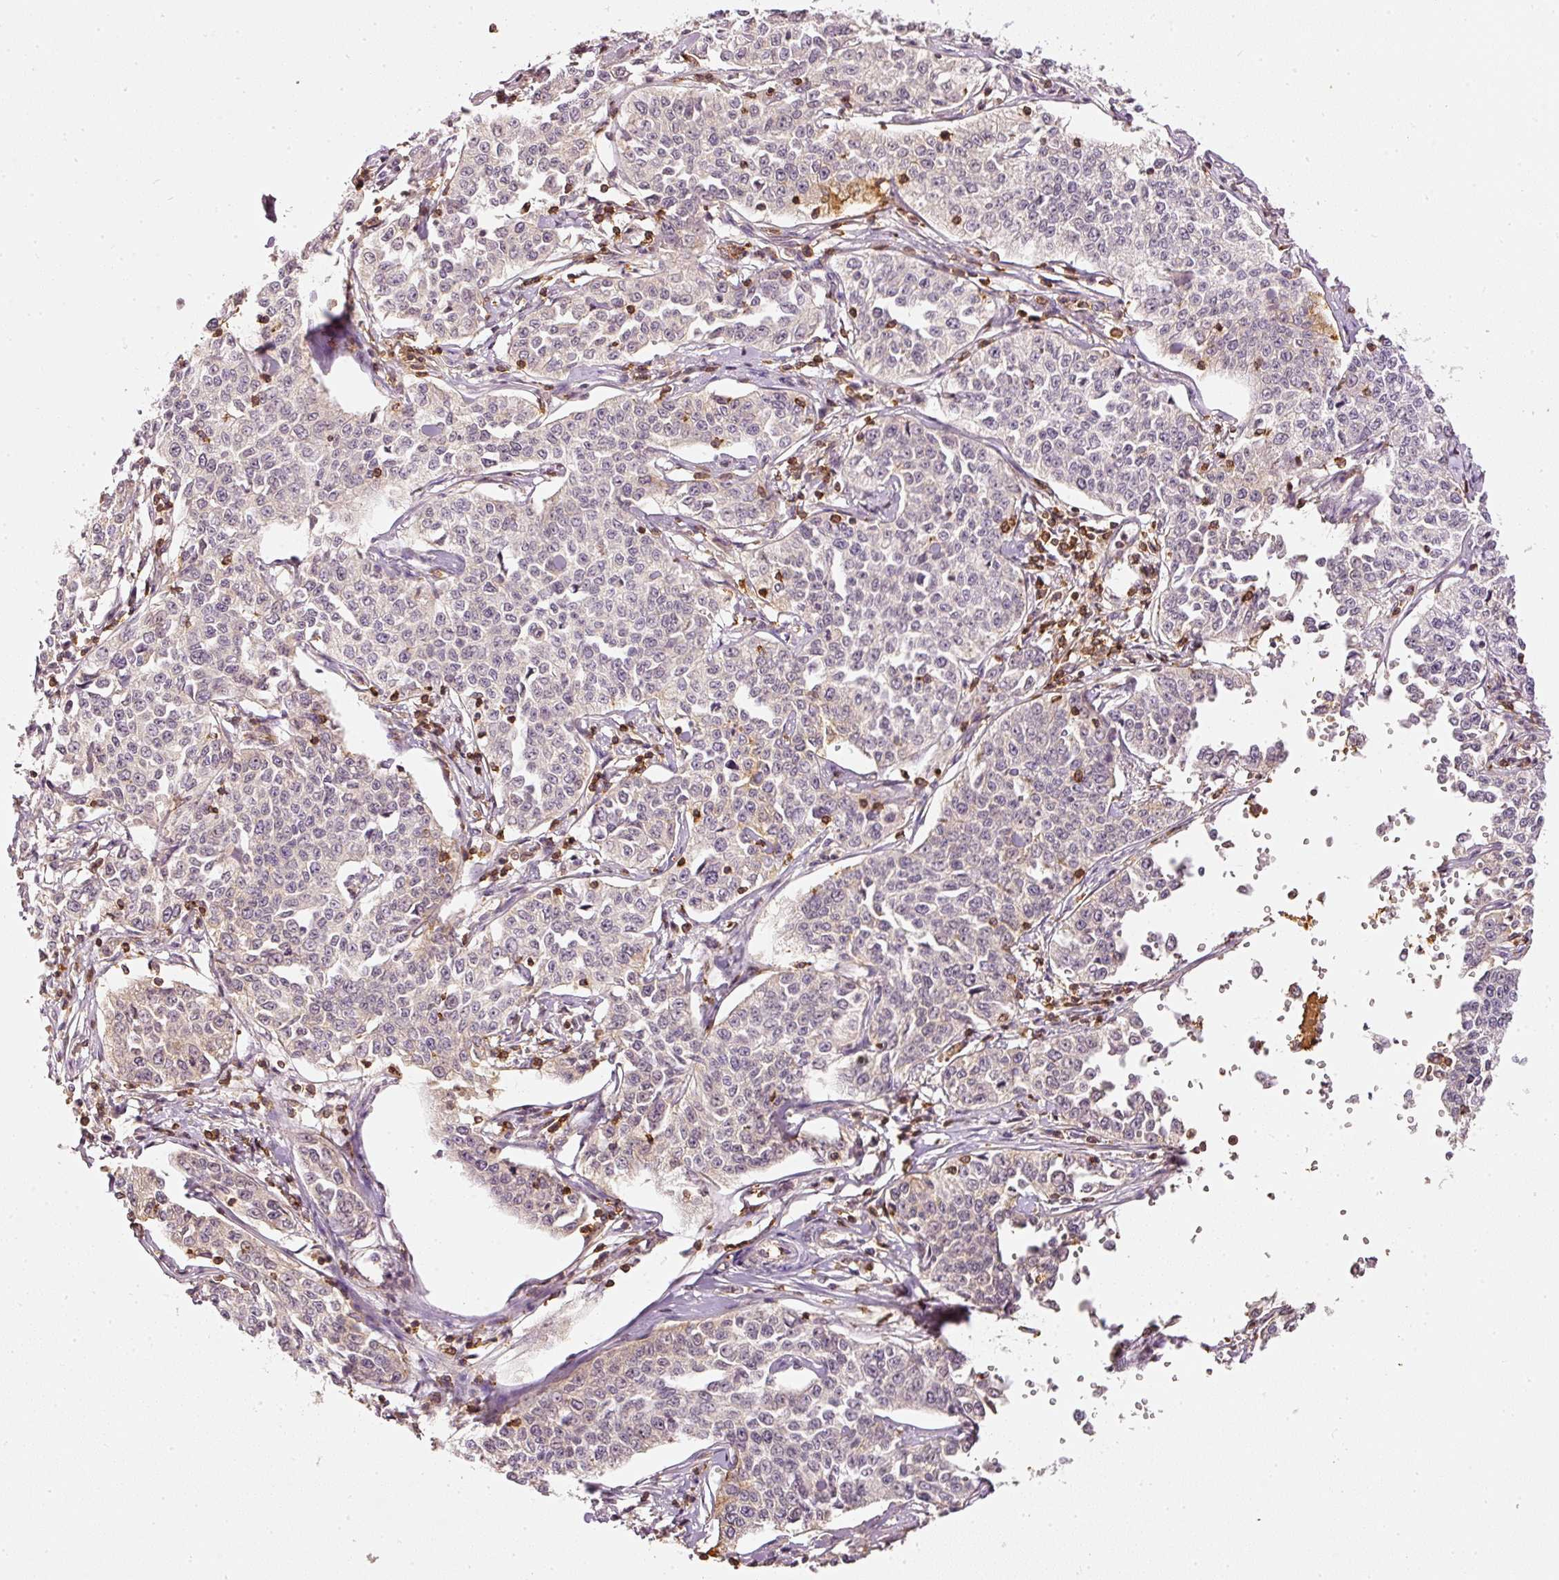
{"staining": {"intensity": "negative", "quantity": "none", "location": "none"}, "tissue": "cervical cancer", "cell_type": "Tumor cells", "image_type": "cancer", "snomed": [{"axis": "morphology", "description": "Squamous cell carcinoma, NOS"}, {"axis": "topography", "description": "Cervix"}], "caption": "Immunohistochemical staining of cervical cancer exhibits no significant staining in tumor cells.", "gene": "EVL", "patient": {"sex": "female", "age": 35}}